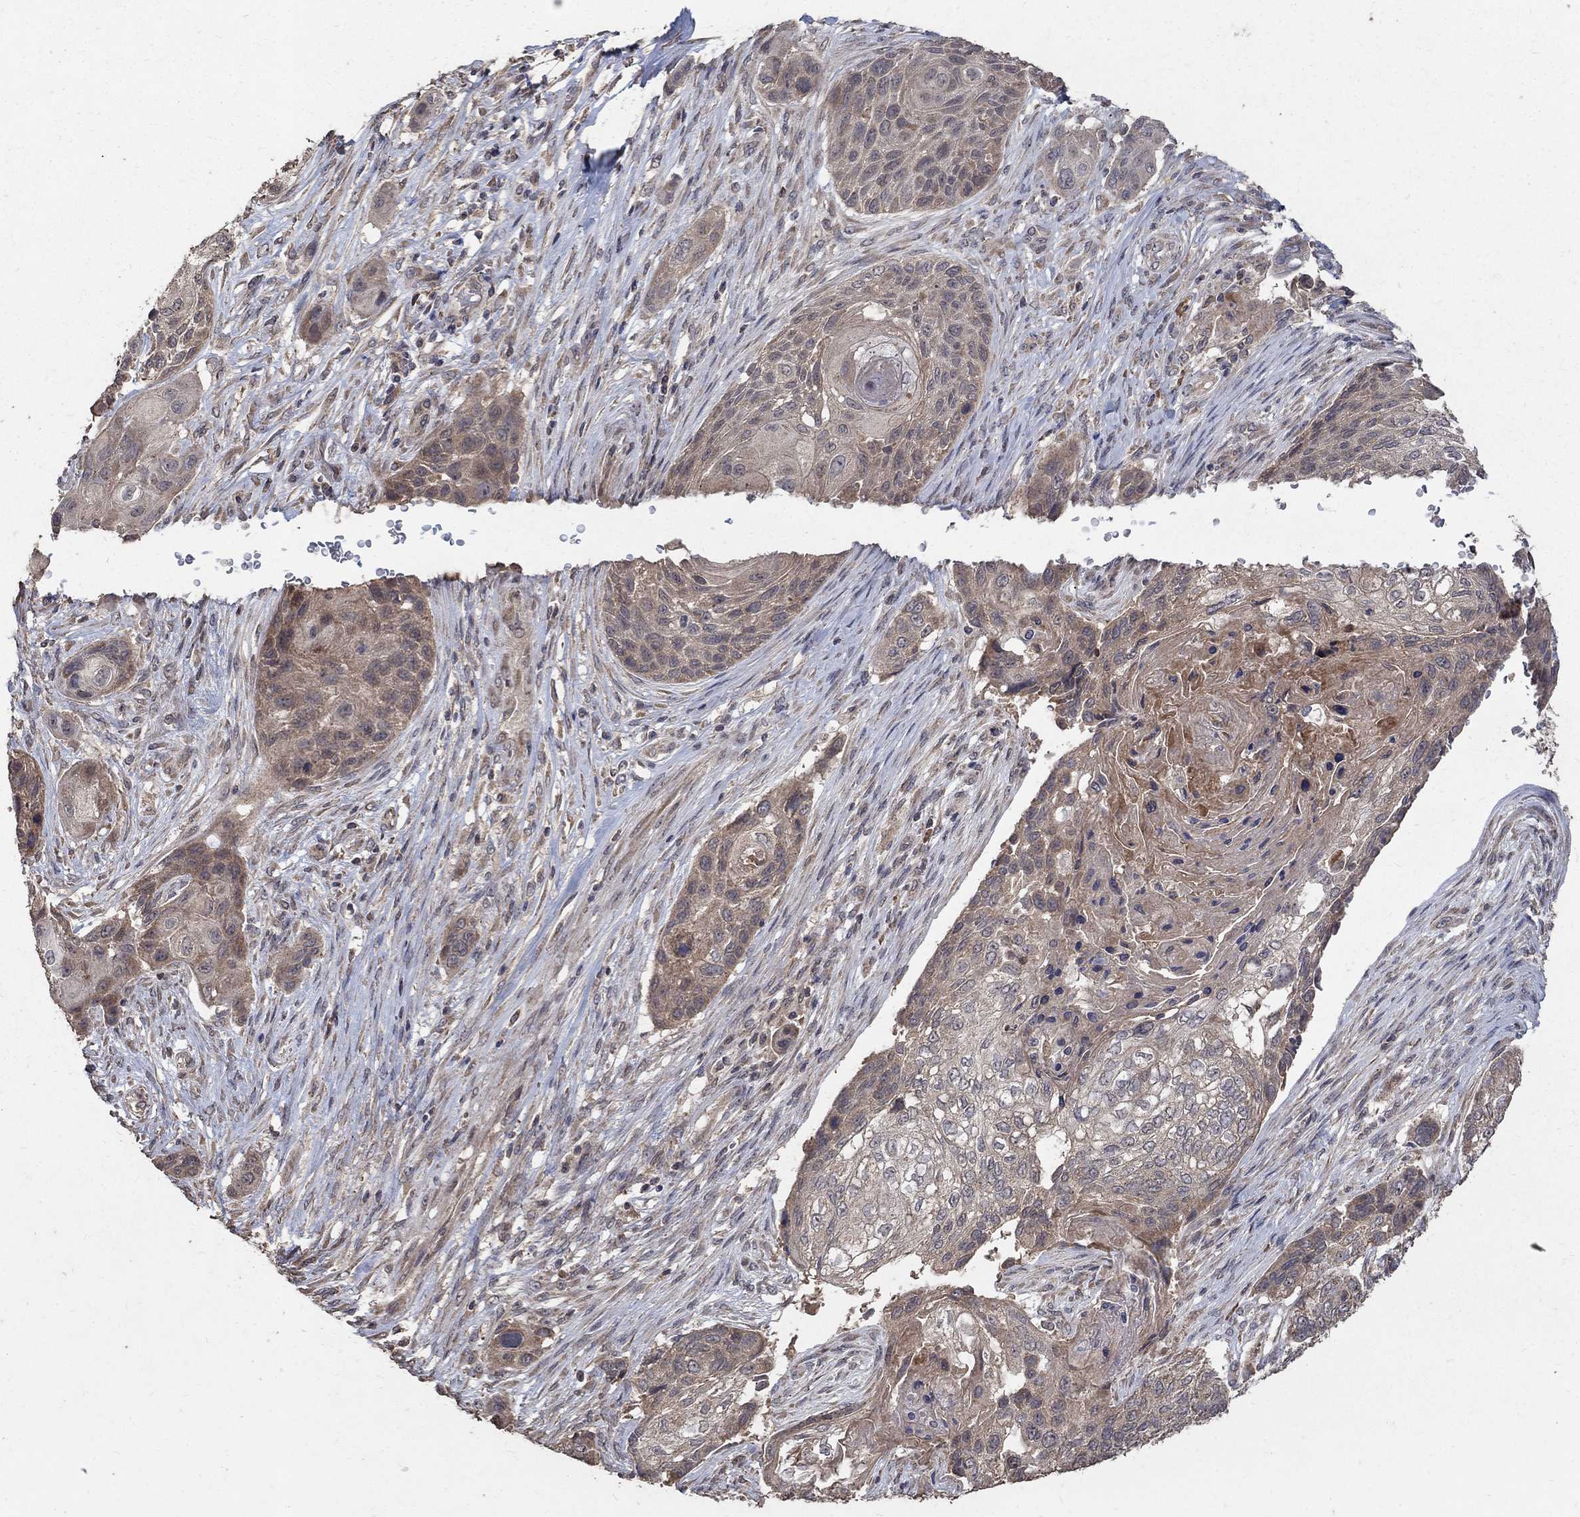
{"staining": {"intensity": "weak", "quantity": "25%-75%", "location": "cytoplasmic/membranous"}, "tissue": "lung cancer", "cell_type": "Tumor cells", "image_type": "cancer", "snomed": [{"axis": "morphology", "description": "Normal tissue, NOS"}, {"axis": "morphology", "description": "Squamous cell carcinoma, NOS"}, {"axis": "topography", "description": "Bronchus"}, {"axis": "topography", "description": "Lung"}], "caption": "A low amount of weak cytoplasmic/membranous positivity is identified in approximately 25%-75% of tumor cells in lung squamous cell carcinoma tissue.", "gene": "C17orf75", "patient": {"sex": "male", "age": 69}}